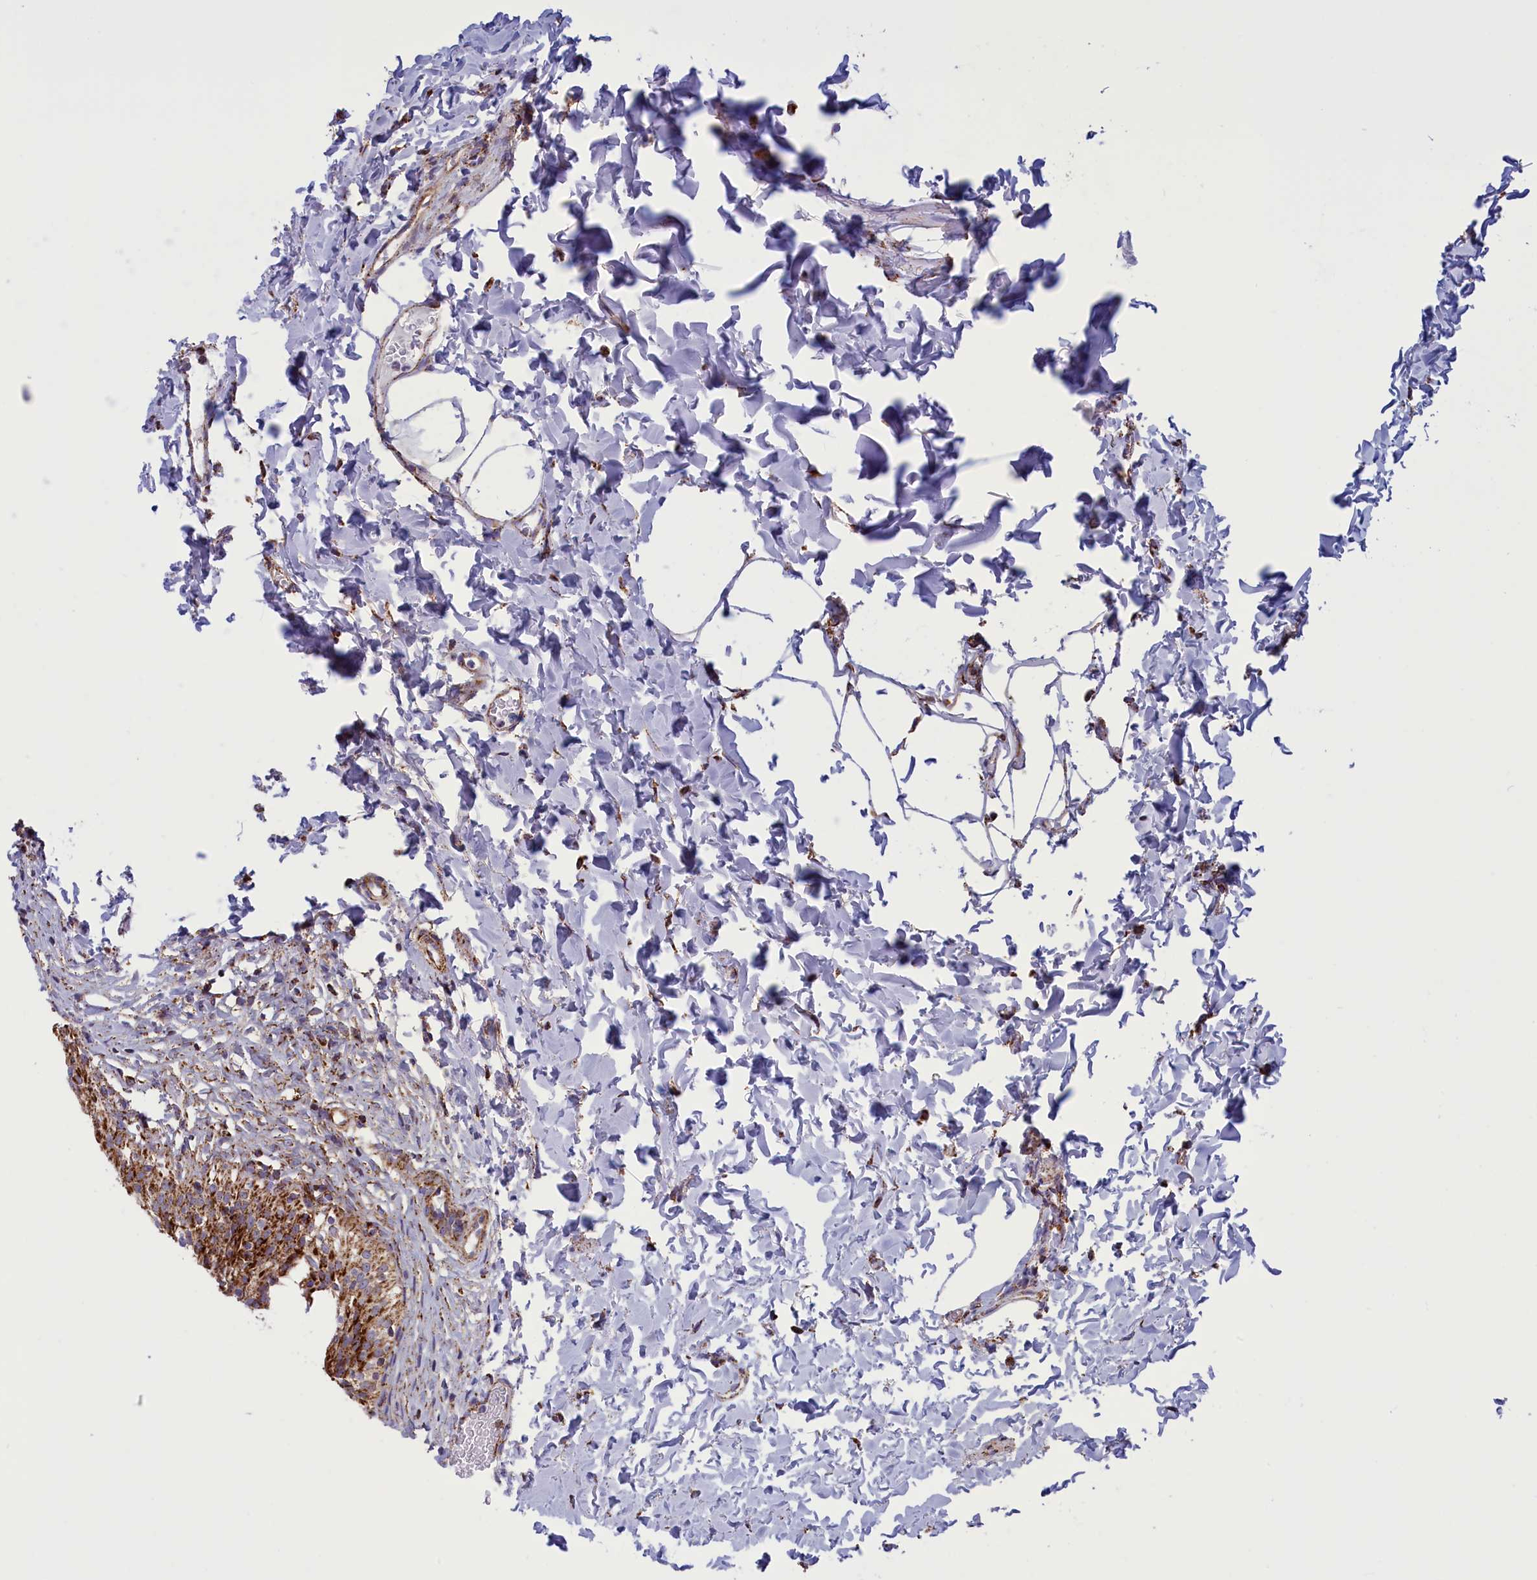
{"staining": {"intensity": "strong", "quantity": ">75%", "location": "cytoplasmic/membranous"}, "tissue": "urinary bladder", "cell_type": "Urothelial cells", "image_type": "normal", "snomed": [{"axis": "morphology", "description": "Normal tissue, NOS"}, {"axis": "topography", "description": "Urinary bladder"}], "caption": "Immunohistochemical staining of unremarkable human urinary bladder displays strong cytoplasmic/membranous protein staining in approximately >75% of urothelial cells.", "gene": "ISOC2", "patient": {"sex": "male", "age": 55}}